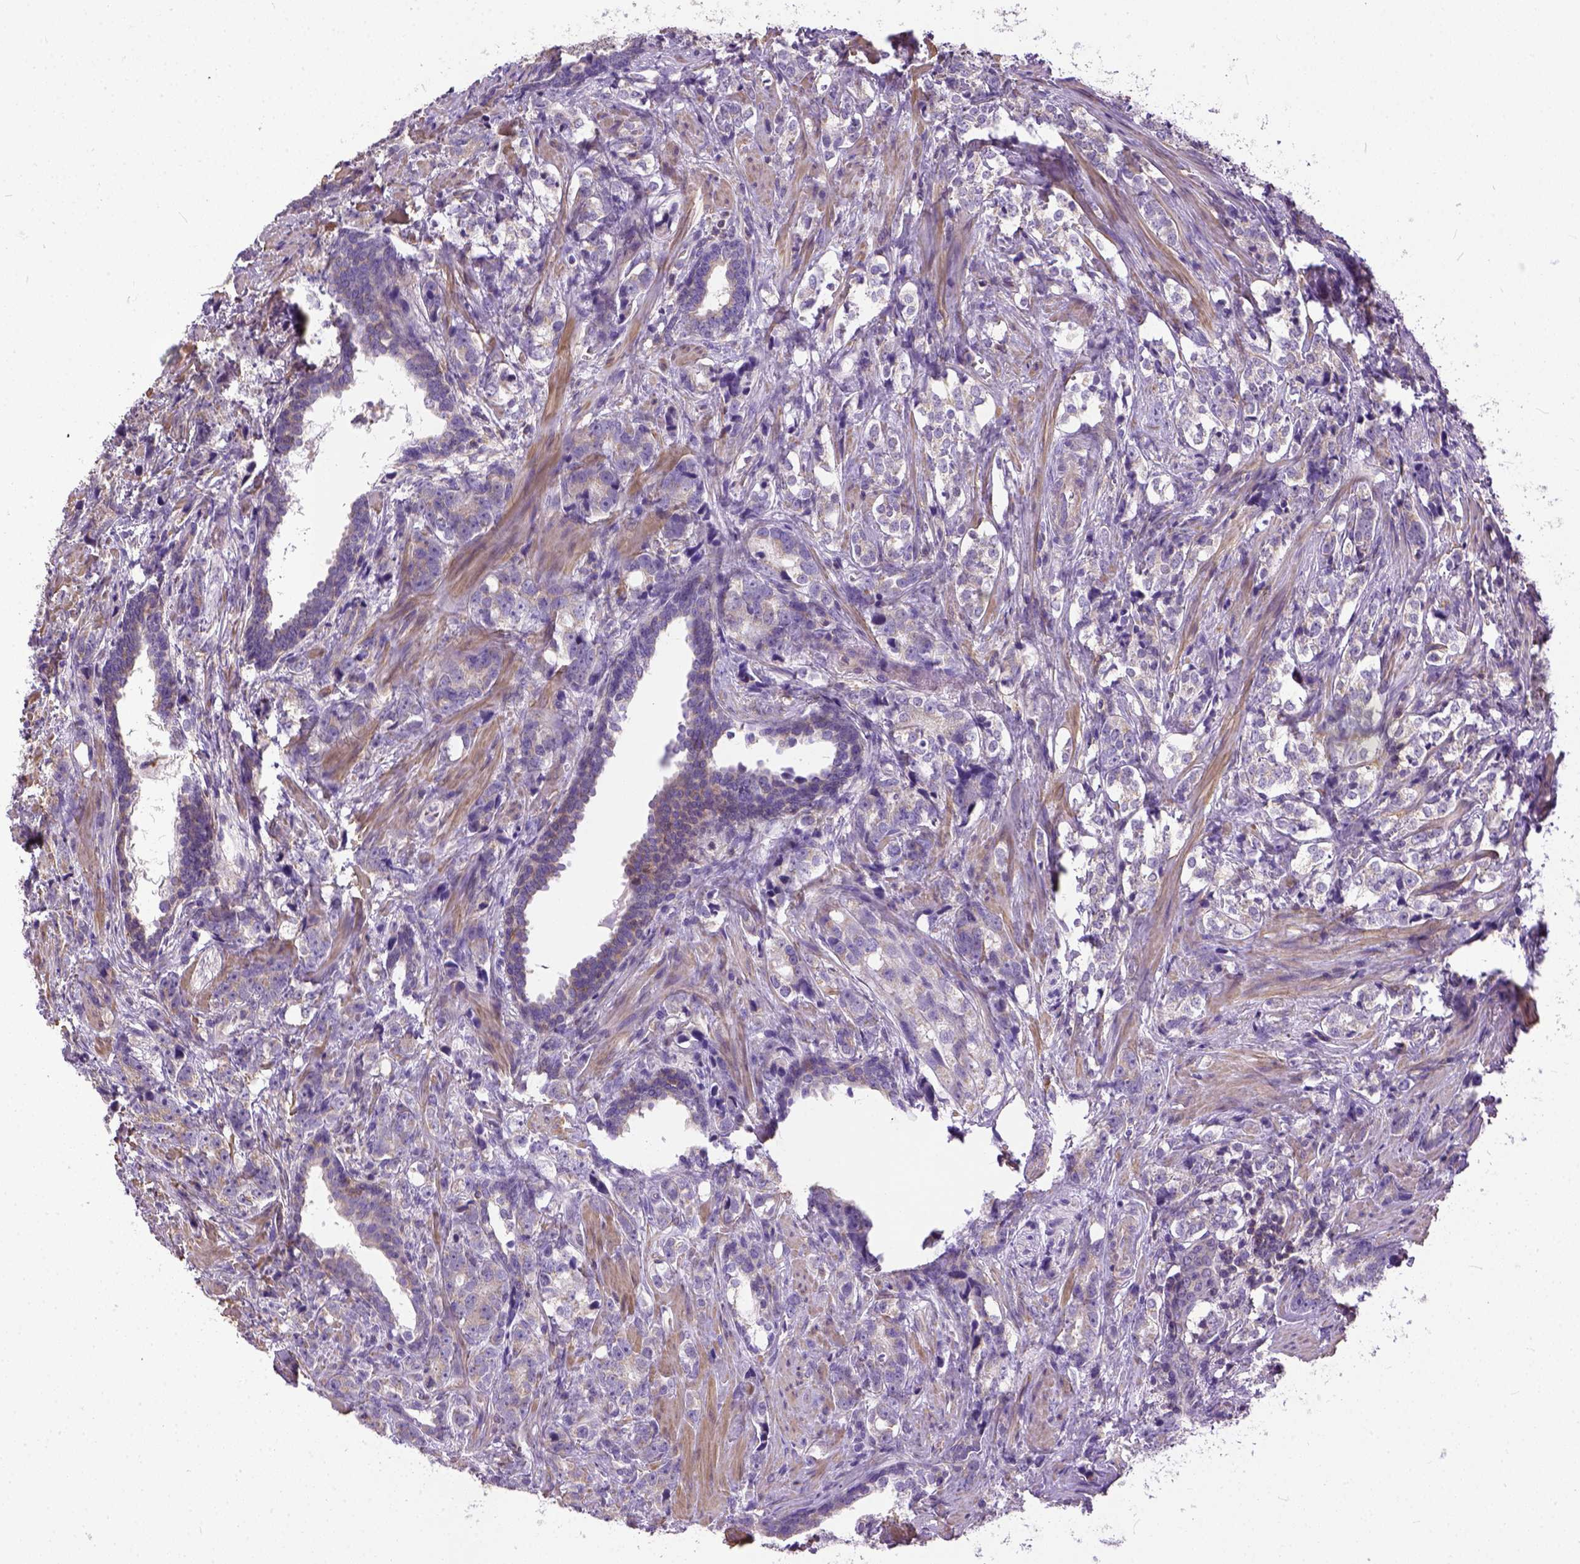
{"staining": {"intensity": "weak", "quantity": "<25%", "location": "cytoplasmic/membranous"}, "tissue": "prostate cancer", "cell_type": "Tumor cells", "image_type": "cancer", "snomed": [{"axis": "morphology", "description": "Adenocarcinoma, NOS"}, {"axis": "topography", "description": "Prostate and seminal vesicle, NOS"}], "caption": "This photomicrograph is of adenocarcinoma (prostate) stained with IHC to label a protein in brown with the nuclei are counter-stained blue. There is no expression in tumor cells.", "gene": "BANF2", "patient": {"sex": "male", "age": 63}}